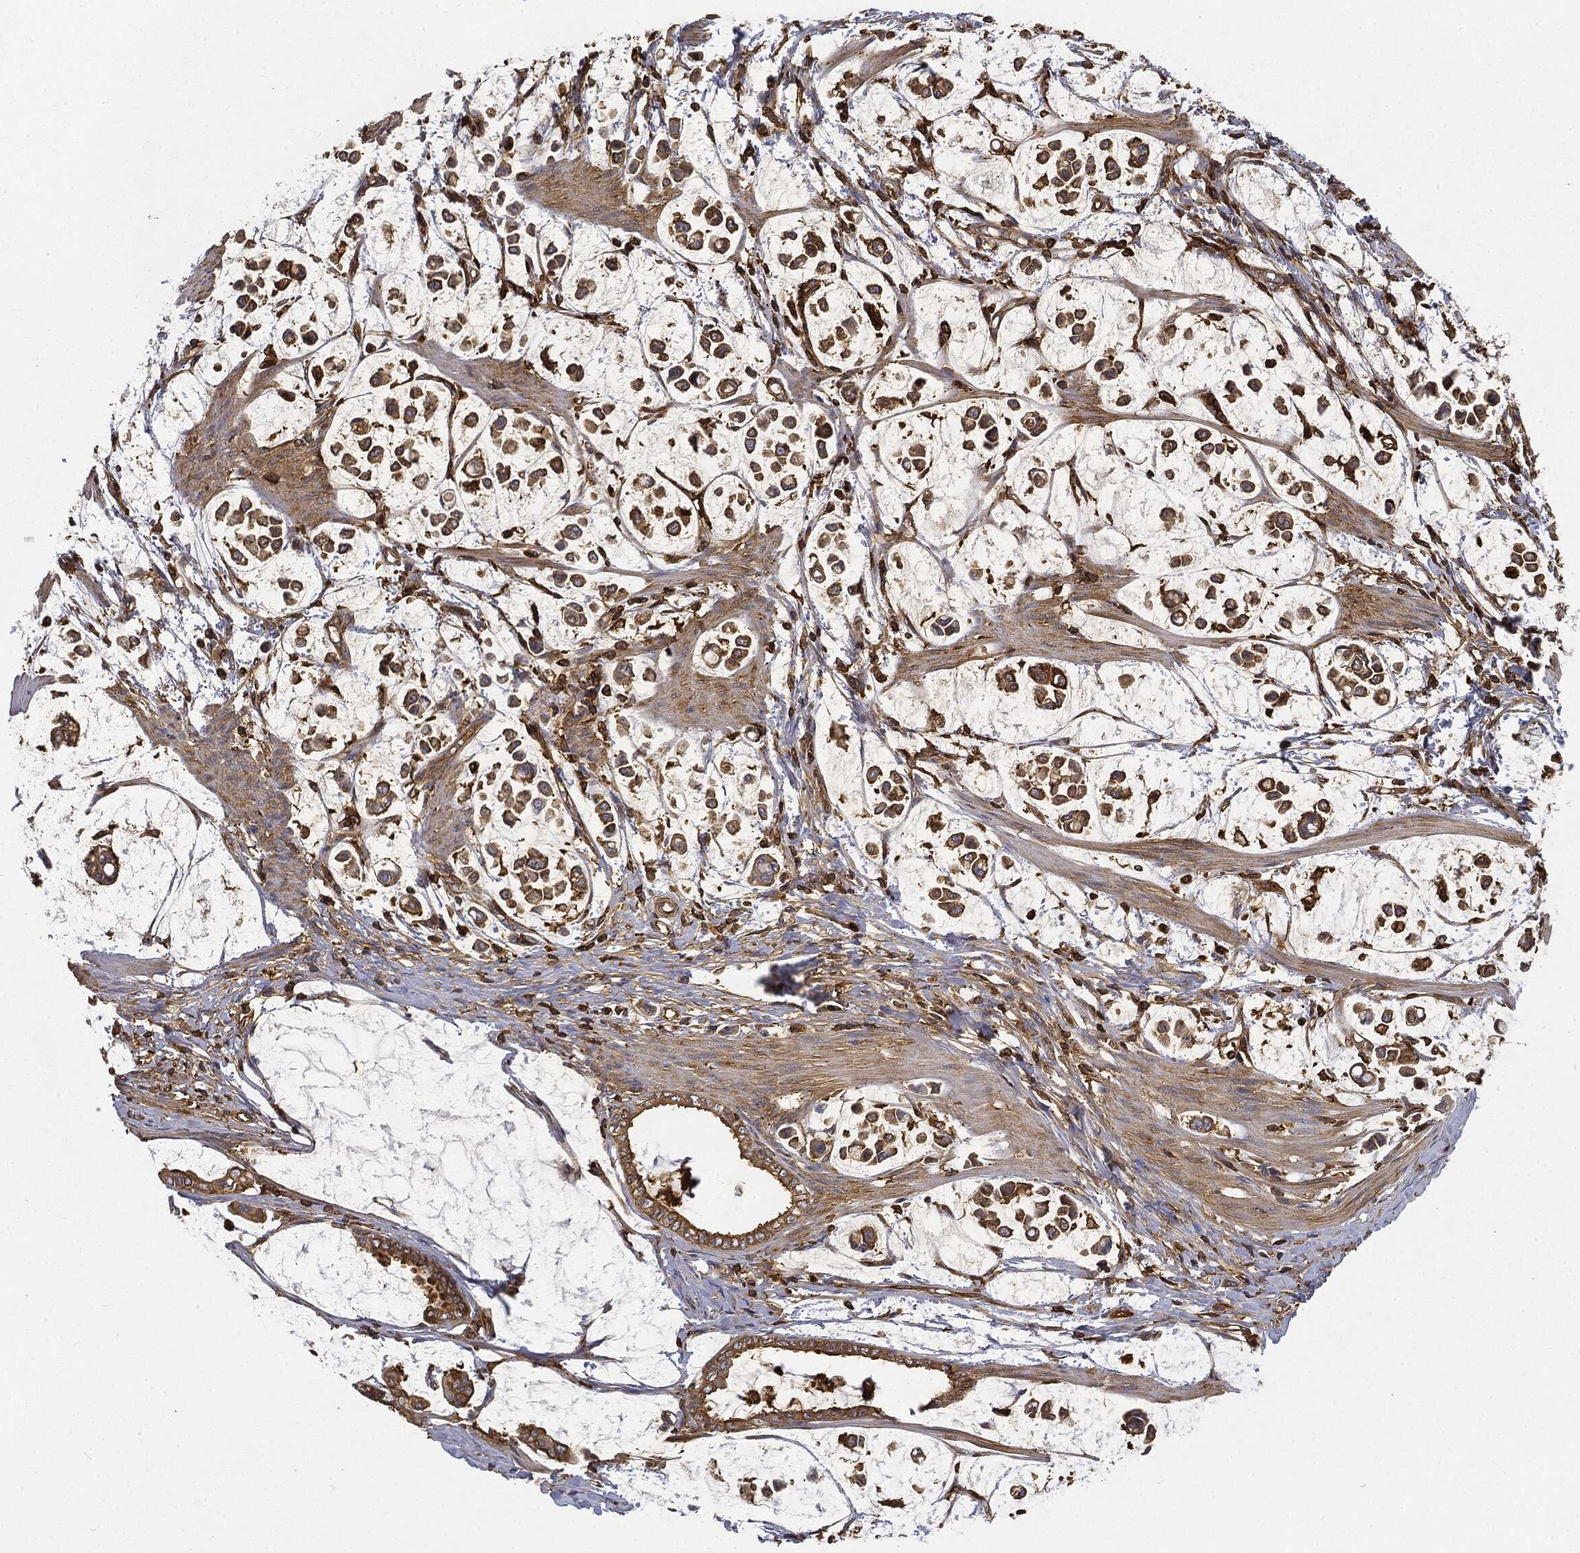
{"staining": {"intensity": "strong", "quantity": ">75%", "location": "cytoplasmic/membranous"}, "tissue": "stomach cancer", "cell_type": "Tumor cells", "image_type": "cancer", "snomed": [{"axis": "morphology", "description": "Adenocarcinoma, NOS"}, {"axis": "topography", "description": "Stomach"}], "caption": "There is high levels of strong cytoplasmic/membranous expression in tumor cells of stomach cancer, as demonstrated by immunohistochemical staining (brown color).", "gene": "WDR1", "patient": {"sex": "male", "age": 82}}